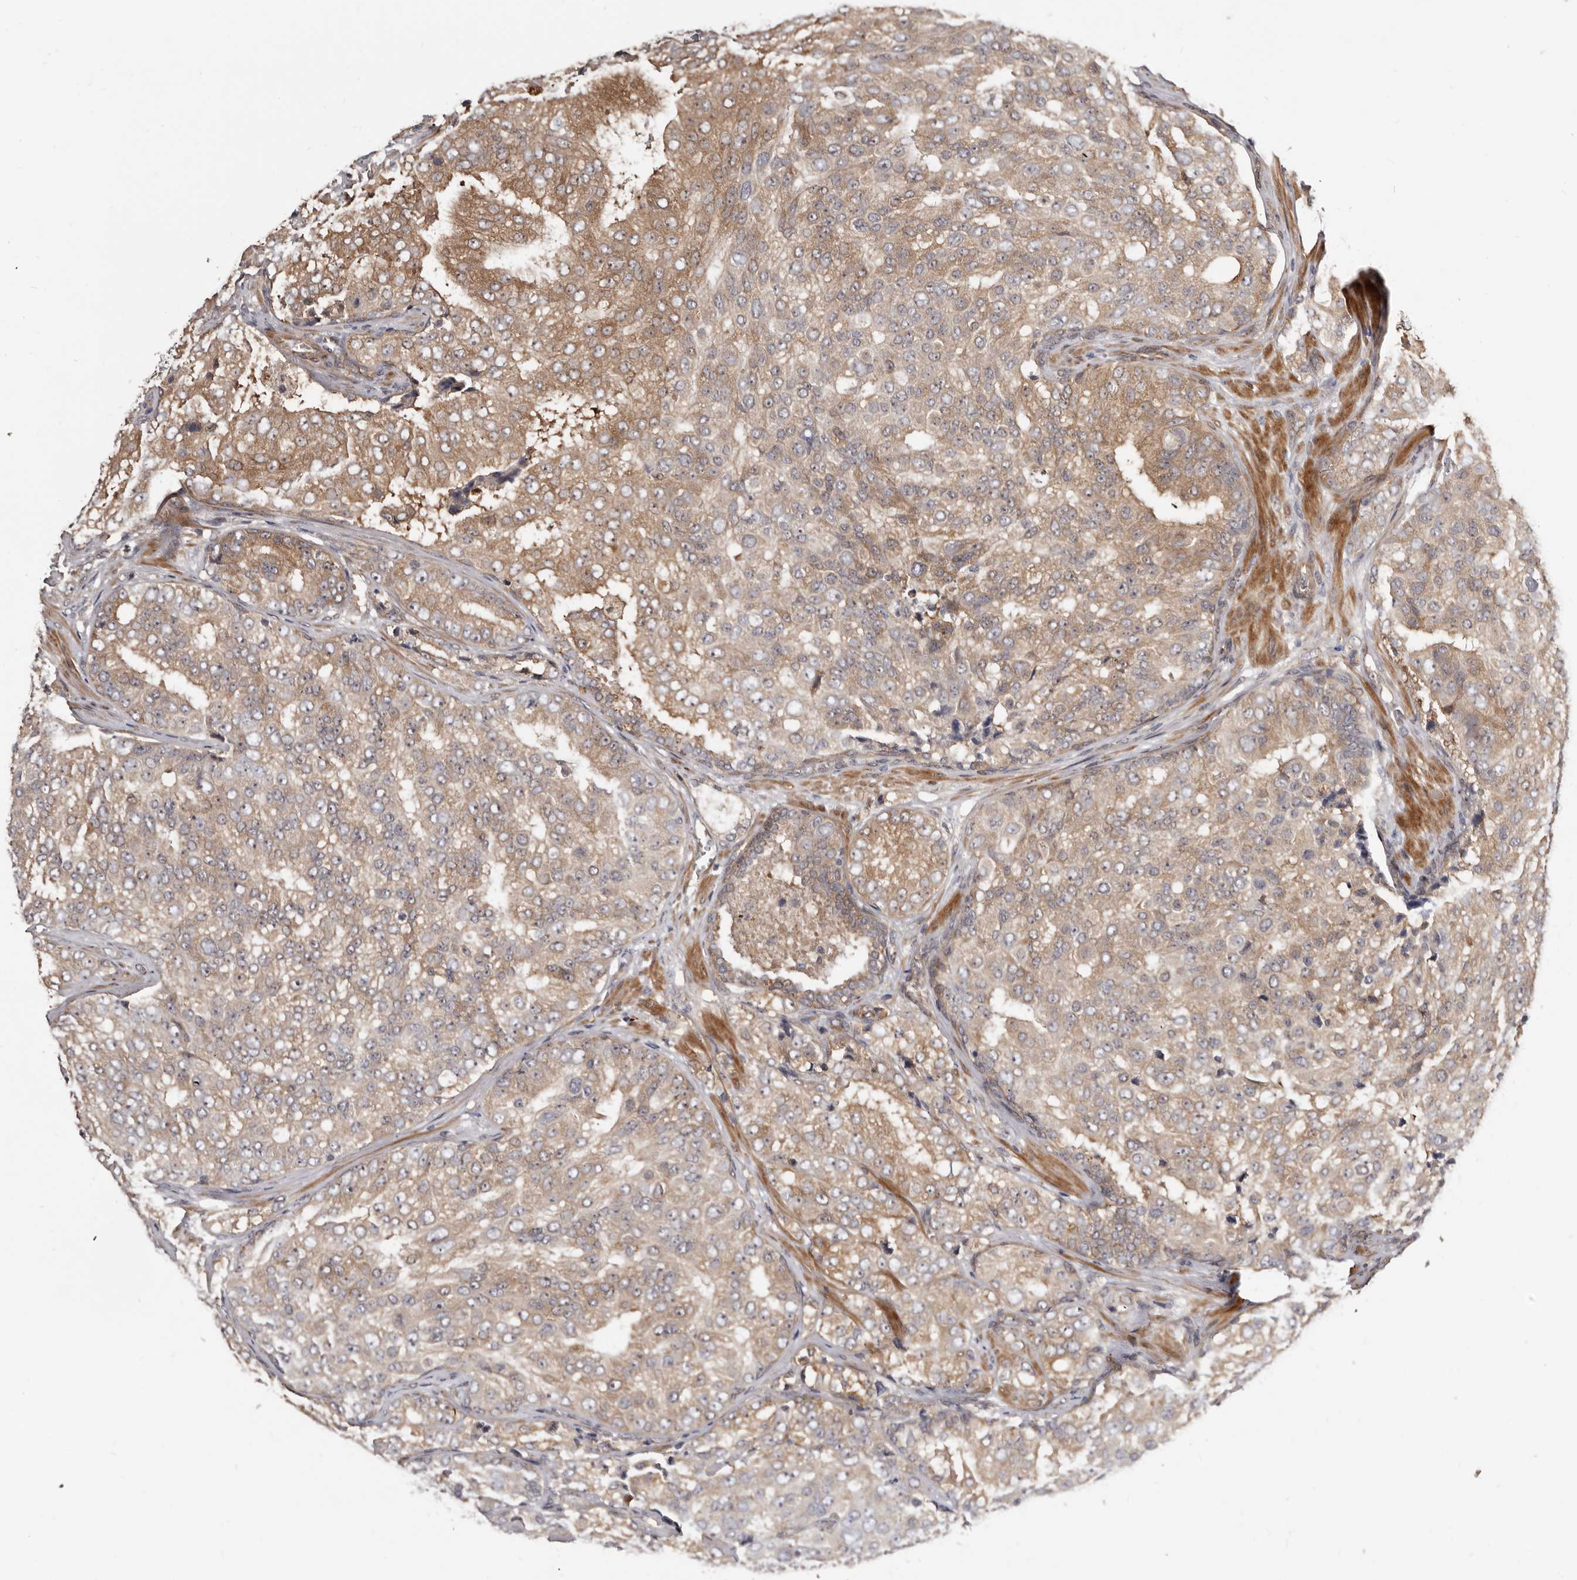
{"staining": {"intensity": "moderate", "quantity": "25%-75%", "location": "cytoplasmic/membranous"}, "tissue": "prostate cancer", "cell_type": "Tumor cells", "image_type": "cancer", "snomed": [{"axis": "morphology", "description": "Adenocarcinoma, High grade"}, {"axis": "topography", "description": "Prostate"}], "caption": "A medium amount of moderate cytoplasmic/membranous staining is appreciated in approximately 25%-75% of tumor cells in prostate high-grade adenocarcinoma tissue.", "gene": "SBDS", "patient": {"sex": "male", "age": 58}}